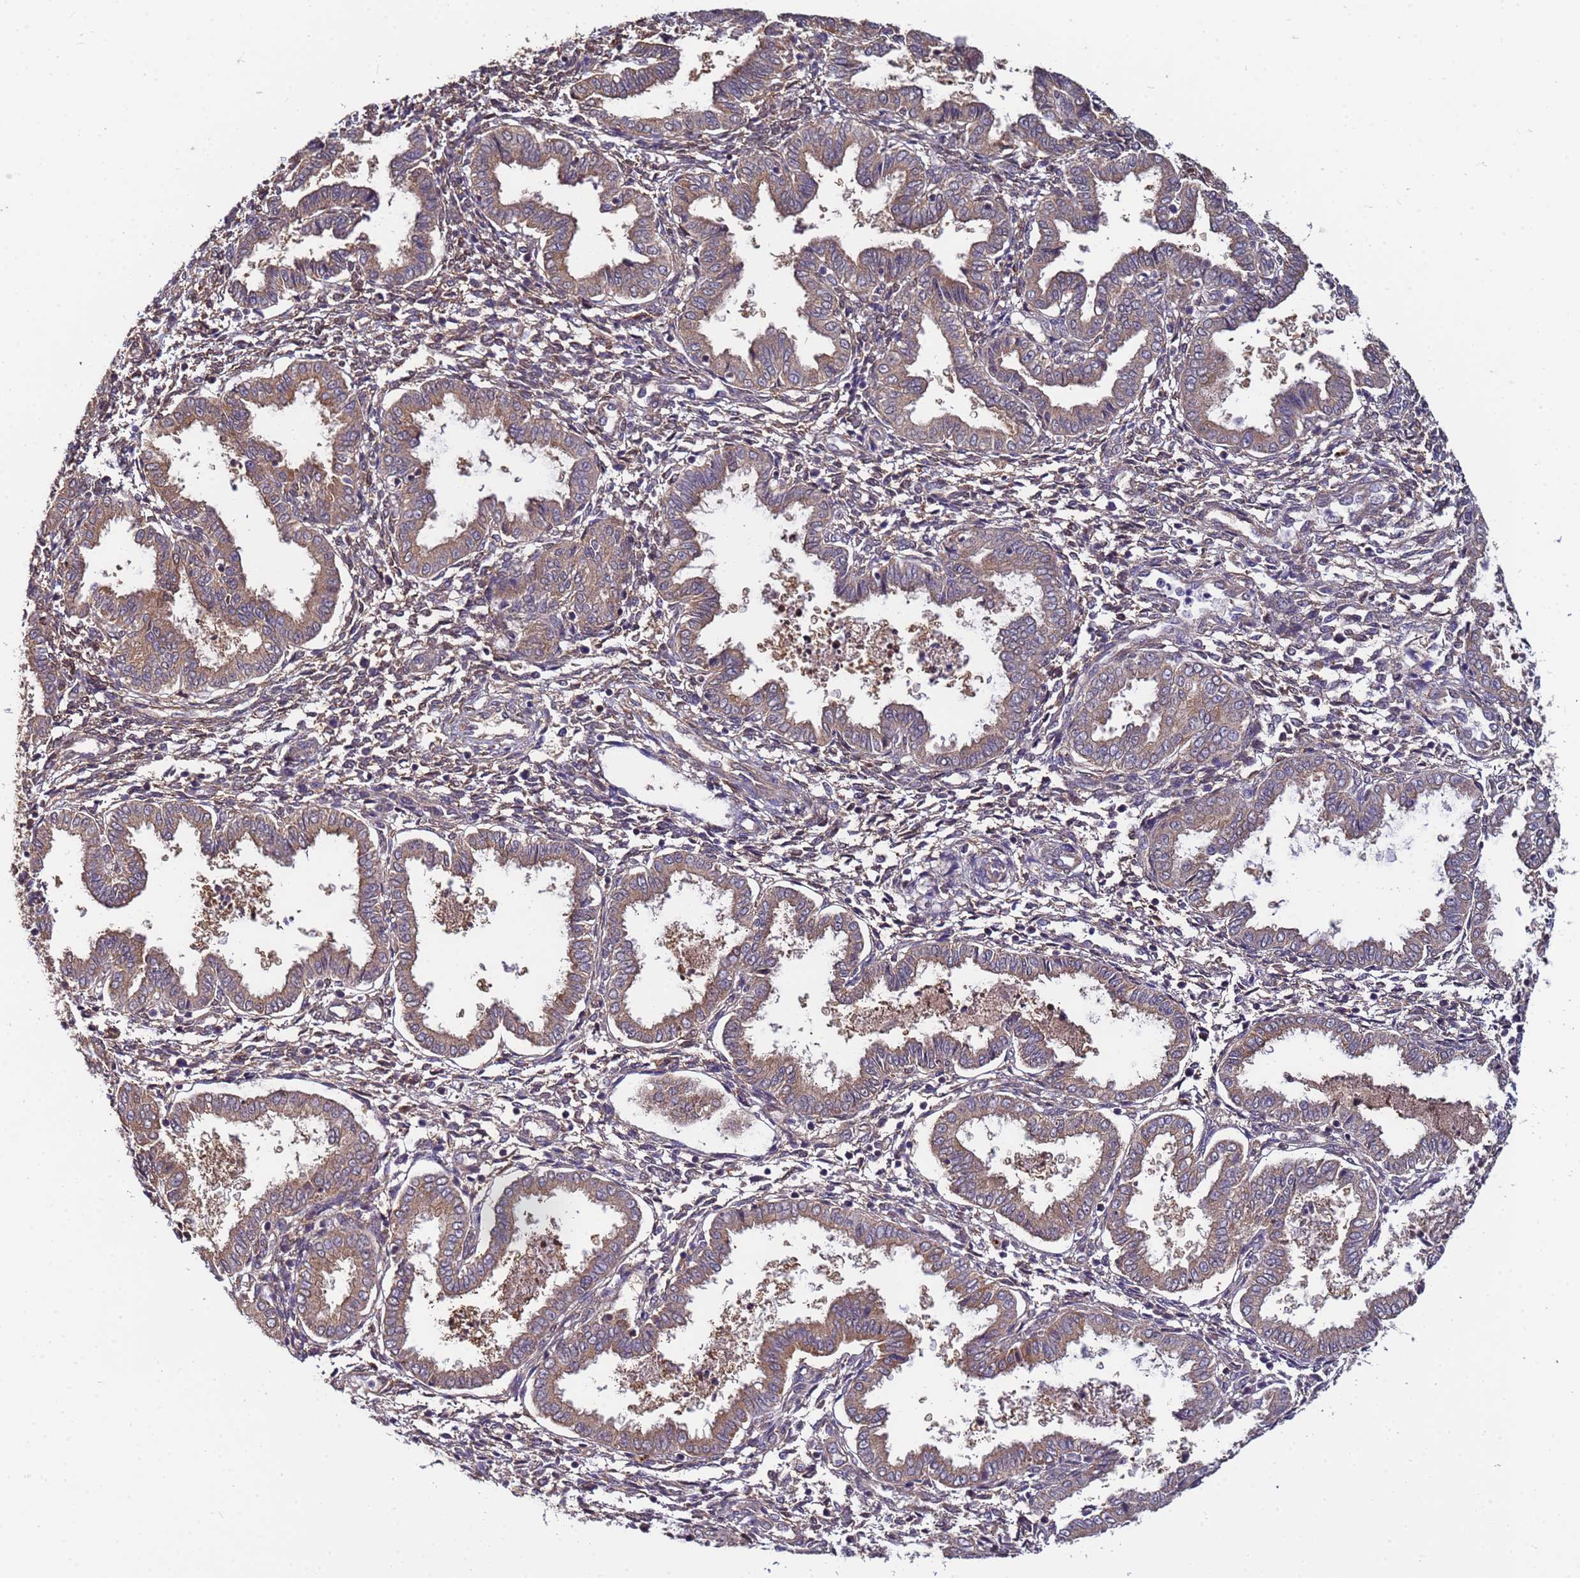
{"staining": {"intensity": "weak", "quantity": ">75%", "location": "cytoplasmic/membranous"}, "tissue": "endometrium", "cell_type": "Cells in endometrial stroma", "image_type": "normal", "snomed": [{"axis": "morphology", "description": "Normal tissue, NOS"}, {"axis": "topography", "description": "Endometrium"}], "caption": "A high-resolution photomicrograph shows IHC staining of normal endometrium, which displays weak cytoplasmic/membranous expression in approximately >75% of cells in endometrial stroma.", "gene": "NAXE", "patient": {"sex": "female", "age": 33}}